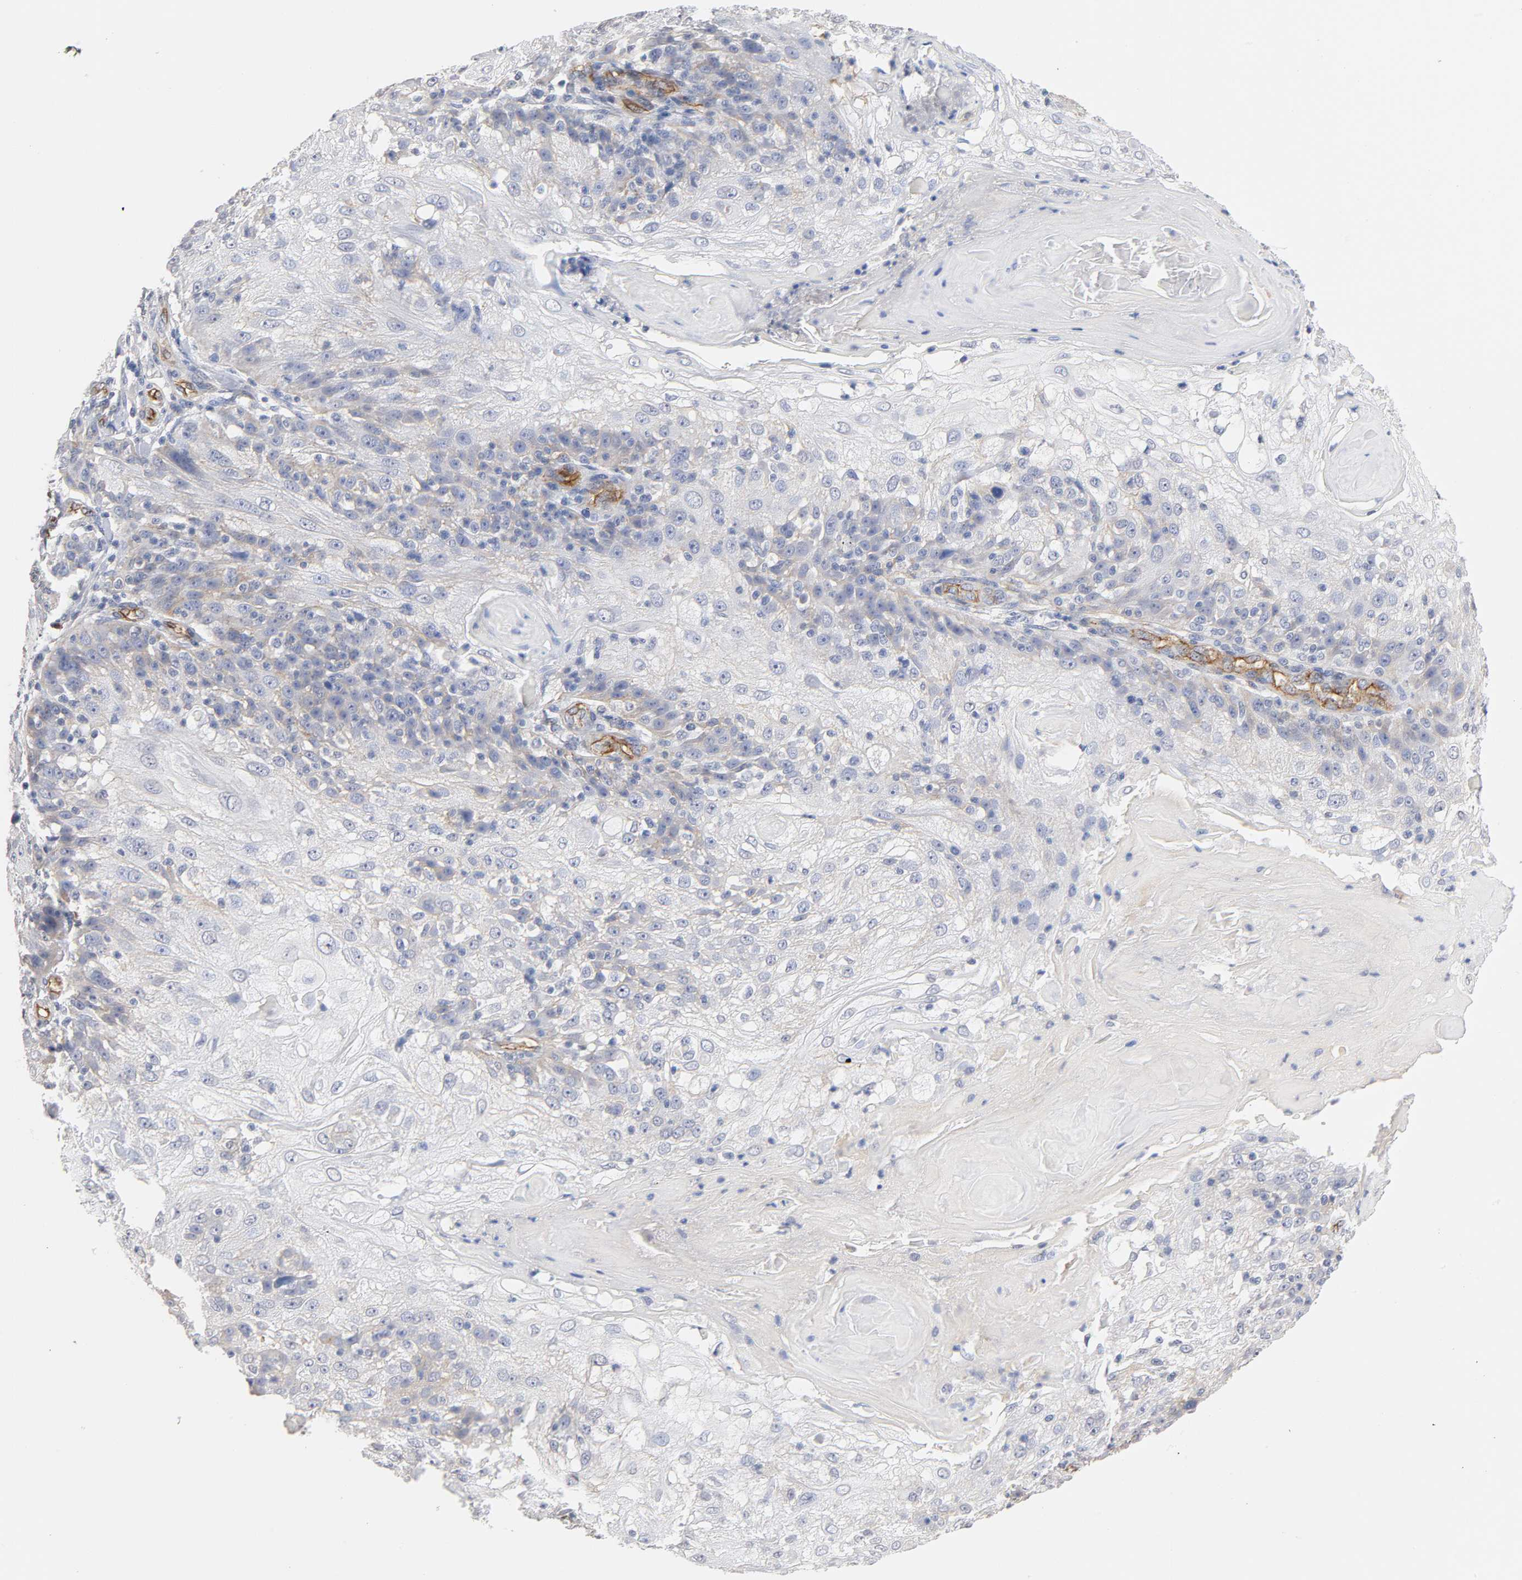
{"staining": {"intensity": "weak", "quantity": "<25%", "location": "cytoplasmic/membranous"}, "tissue": "skin cancer", "cell_type": "Tumor cells", "image_type": "cancer", "snomed": [{"axis": "morphology", "description": "Normal tissue, NOS"}, {"axis": "morphology", "description": "Squamous cell carcinoma, NOS"}, {"axis": "topography", "description": "Skin"}], "caption": "Protein analysis of skin cancer (squamous cell carcinoma) shows no significant positivity in tumor cells. (IHC, brightfield microscopy, high magnification).", "gene": "SPTAN1", "patient": {"sex": "female", "age": 83}}